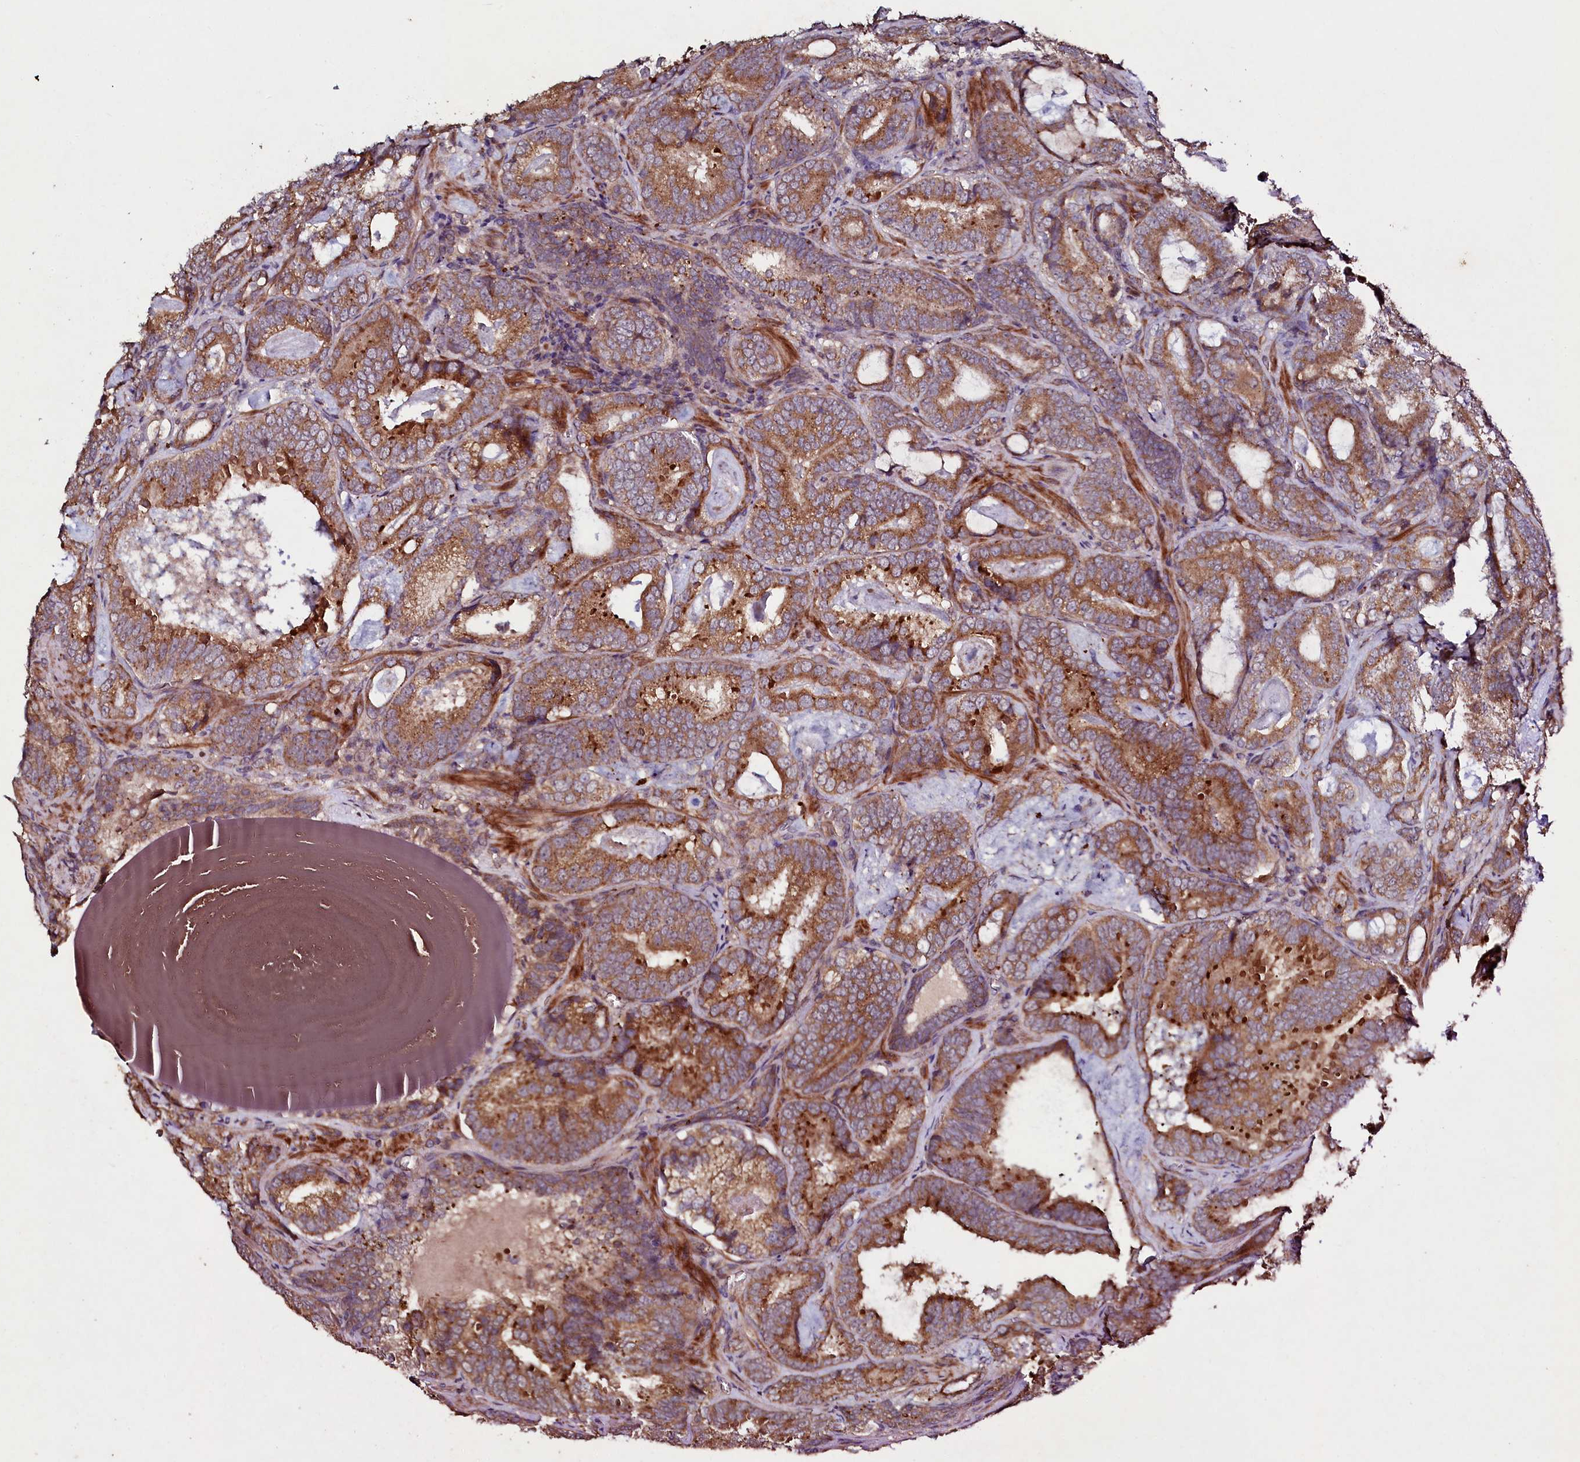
{"staining": {"intensity": "strong", "quantity": ">75%", "location": "cytoplasmic/membranous"}, "tissue": "prostate cancer", "cell_type": "Tumor cells", "image_type": "cancer", "snomed": [{"axis": "morphology", "description": "Adenocarcinoma, Low grade"}, {"axis": "topography", "description": "Prostate"}], "caption": "Tumor cells show high levels of strong cytoplasmic/membranous positivity in approximately >75% of cells in prostate cancer.", "gene": "SEC24C", "patient": {"sex": "male", "age": 60}}